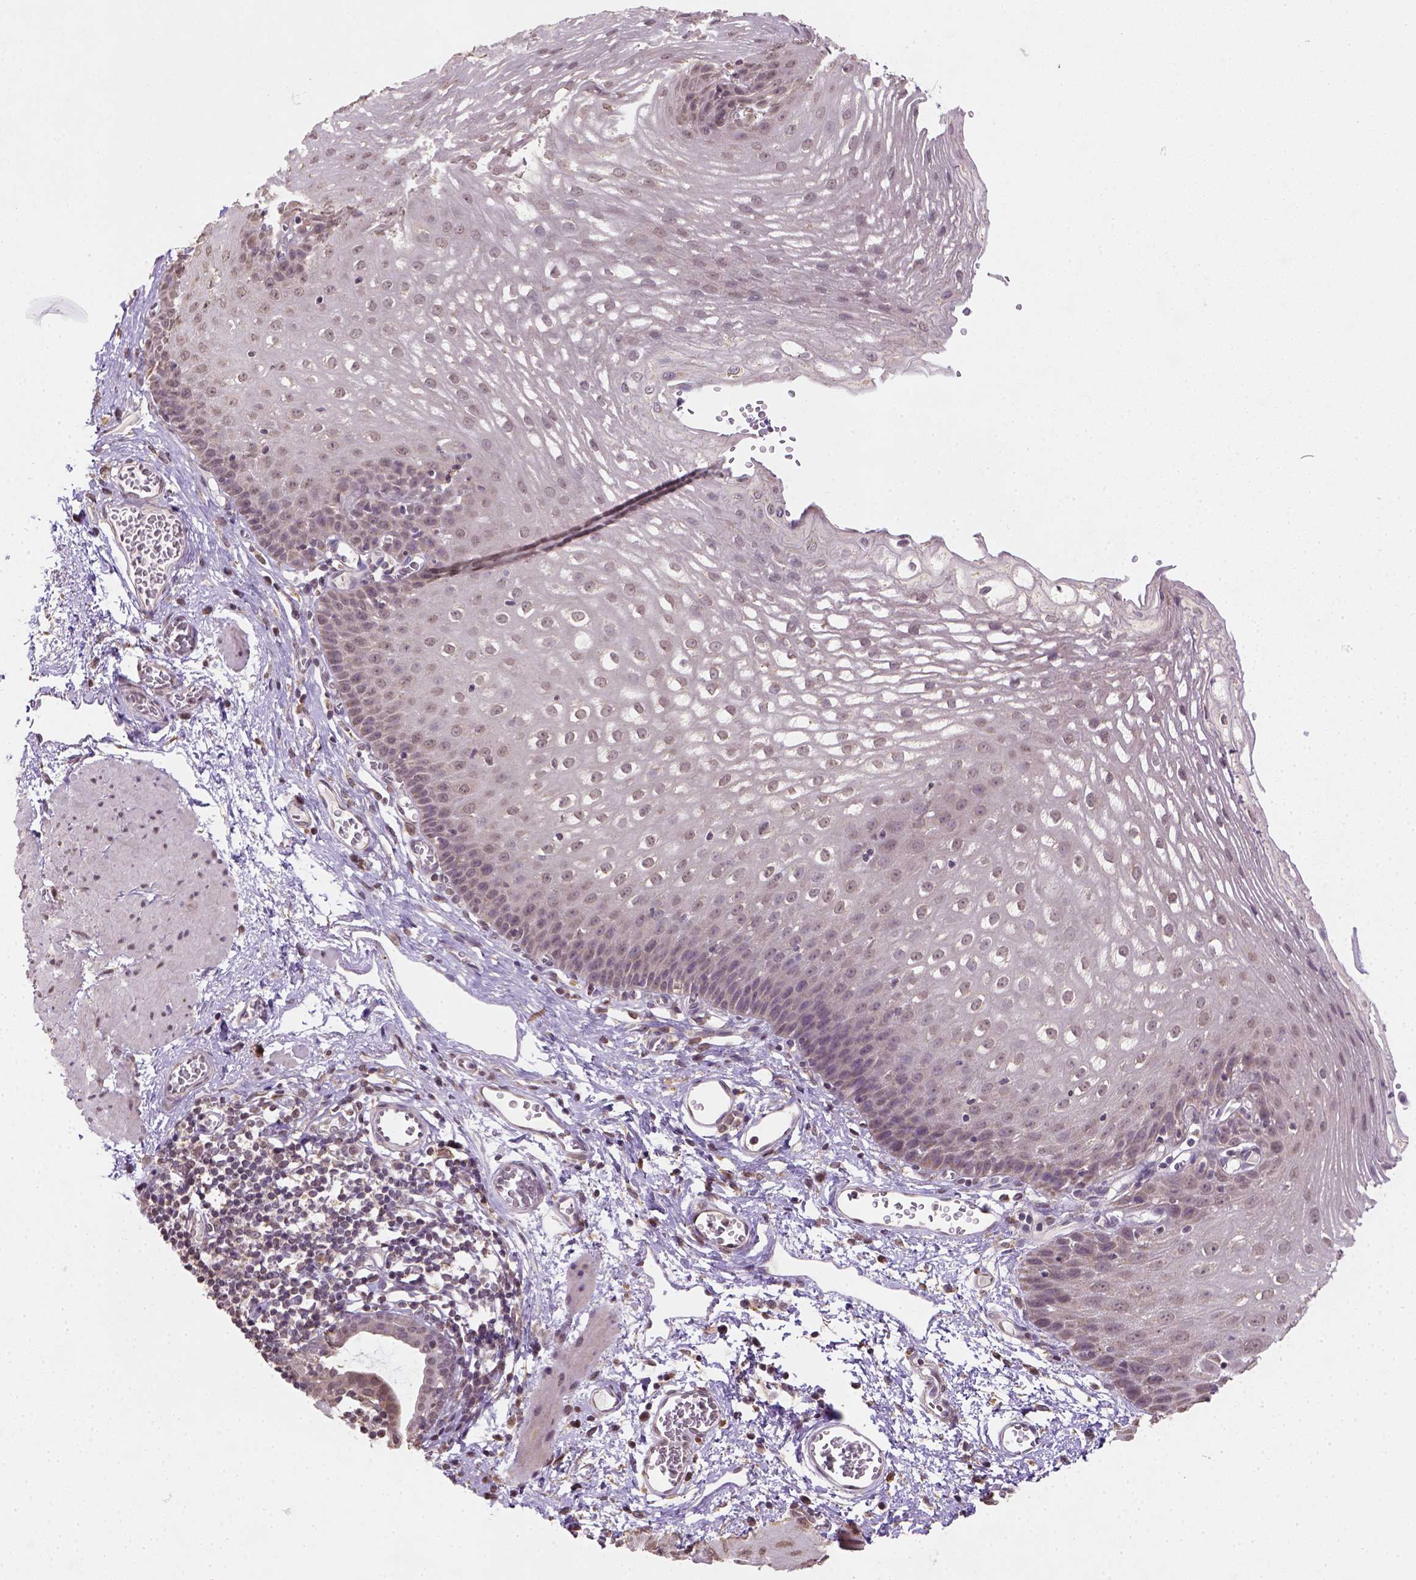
{"staining": {"intensity": "weak", "quantity": "<25%", "location": "cytoplasmic/membranous,nuclear"}, "tissue": "esophagus", "cell_type": "Squamous epithelial cells", "image_type": "normal", "snomed": [{"axis": "morphology", "description": "Normal tissue, NOS"}, {"axis": "topography", "description": "Esophagus"}], "caption": "A high-resolution photomicrograph shows immunohistochemistry staining of unremarkable esophagus, which exhibits no significant expression in squamous epithelial cells.", "gene": "NUDT10", "patient": {"sex": "male", "age": 72}}